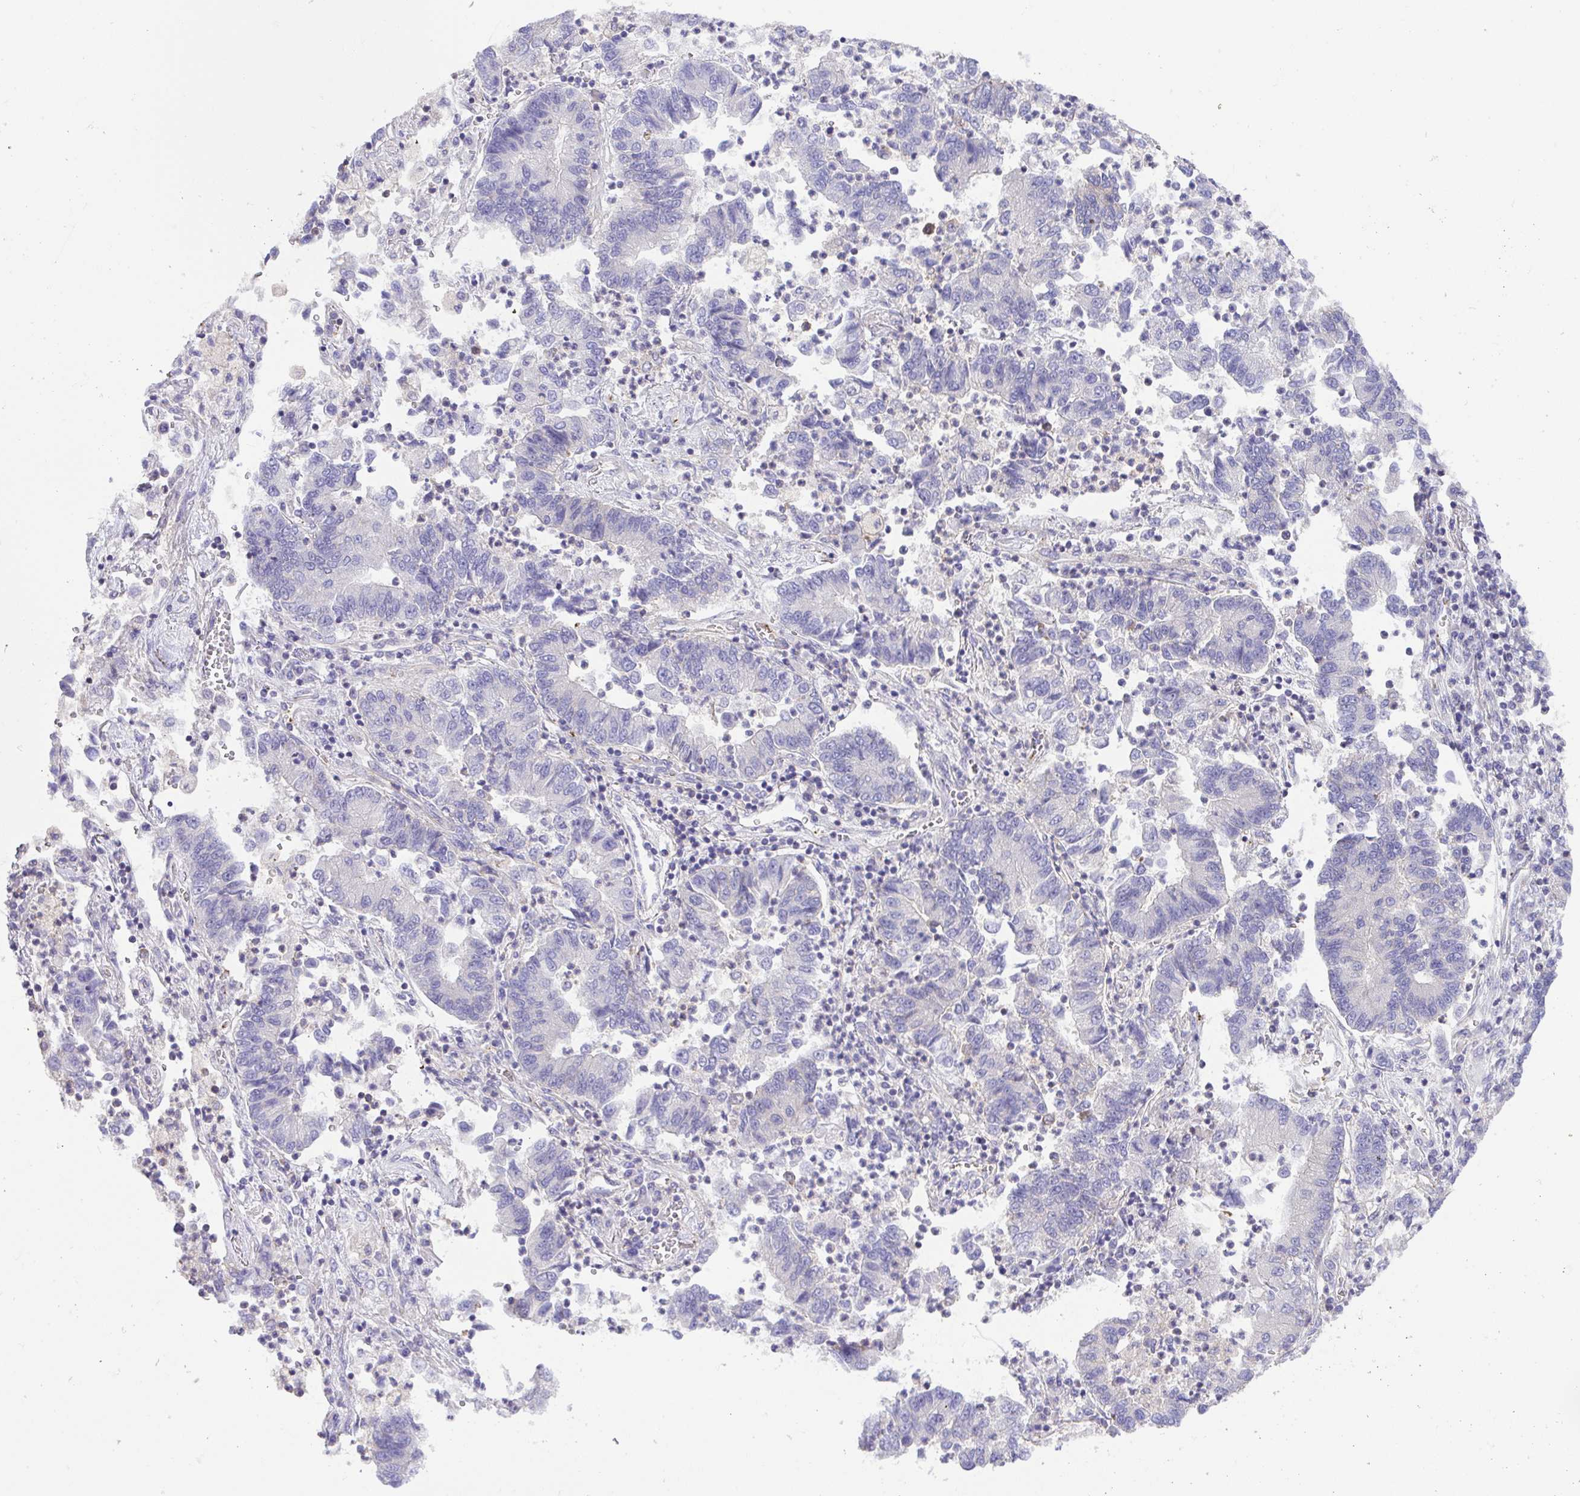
{"staining": {"intensity": "negative", "quantity": "none", "location": "none"}, "tissue": "lung cancer", "cell_type": "Tumor cells", "image_type": "cancer", "snomed": [{"axis": "morphology", "description": "Adenocarcinoma, NOS"}, {"axis": "topography", "description": "Lung"}], "caption": "Immunohistochemistry (IHC) histopathology image of lung cancer (adenocarcinoma) stained for a protein (brown), which shows no expression in tumor cells.", "gene": "PRR14L", "patient": {"sex": "female", "age": 57}}